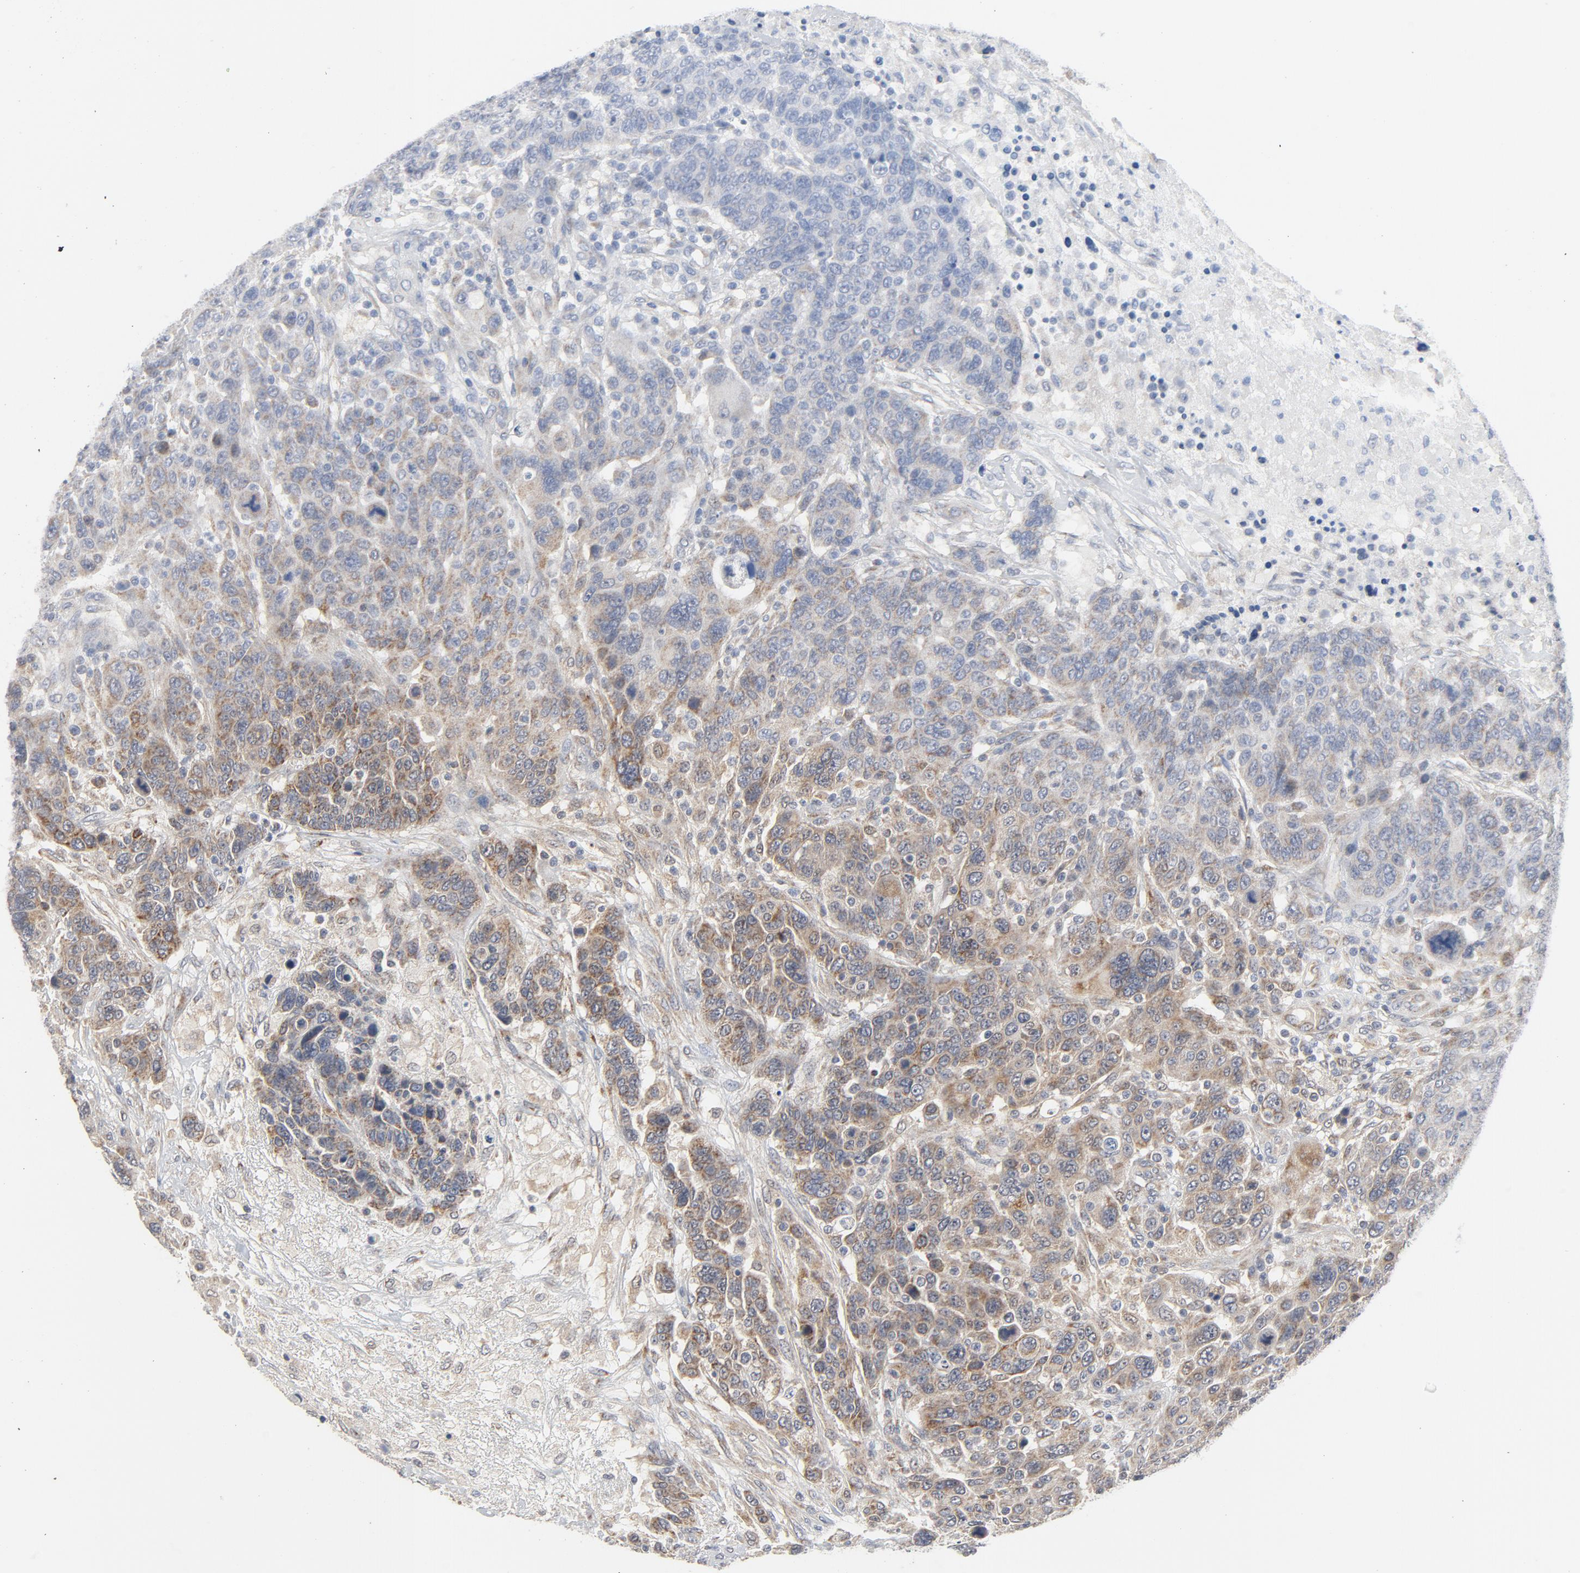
{"staining": {"intensity": "moderate", "quantity": "25%-75%", "location": "cytoplasmic/membranous"}, "tissue": "breast cancer", "cell_type": "Tumor cells", "image_type": "cancer", "snomed": [{"axis": "morphology", "description": "Duct carcinoma"}, {"axis": "topography", "description": "Breast"}], "caption": "This photomicrograph displays immunohistochemistry staining of breast cancer (infiltrating ductal carcinoma), with medium moderate cytoplasmic/membranous expression in about 25%-75% of tumor cells.", "gene": "C14orf119", "patient": {"sex": "female", "age": 37}}